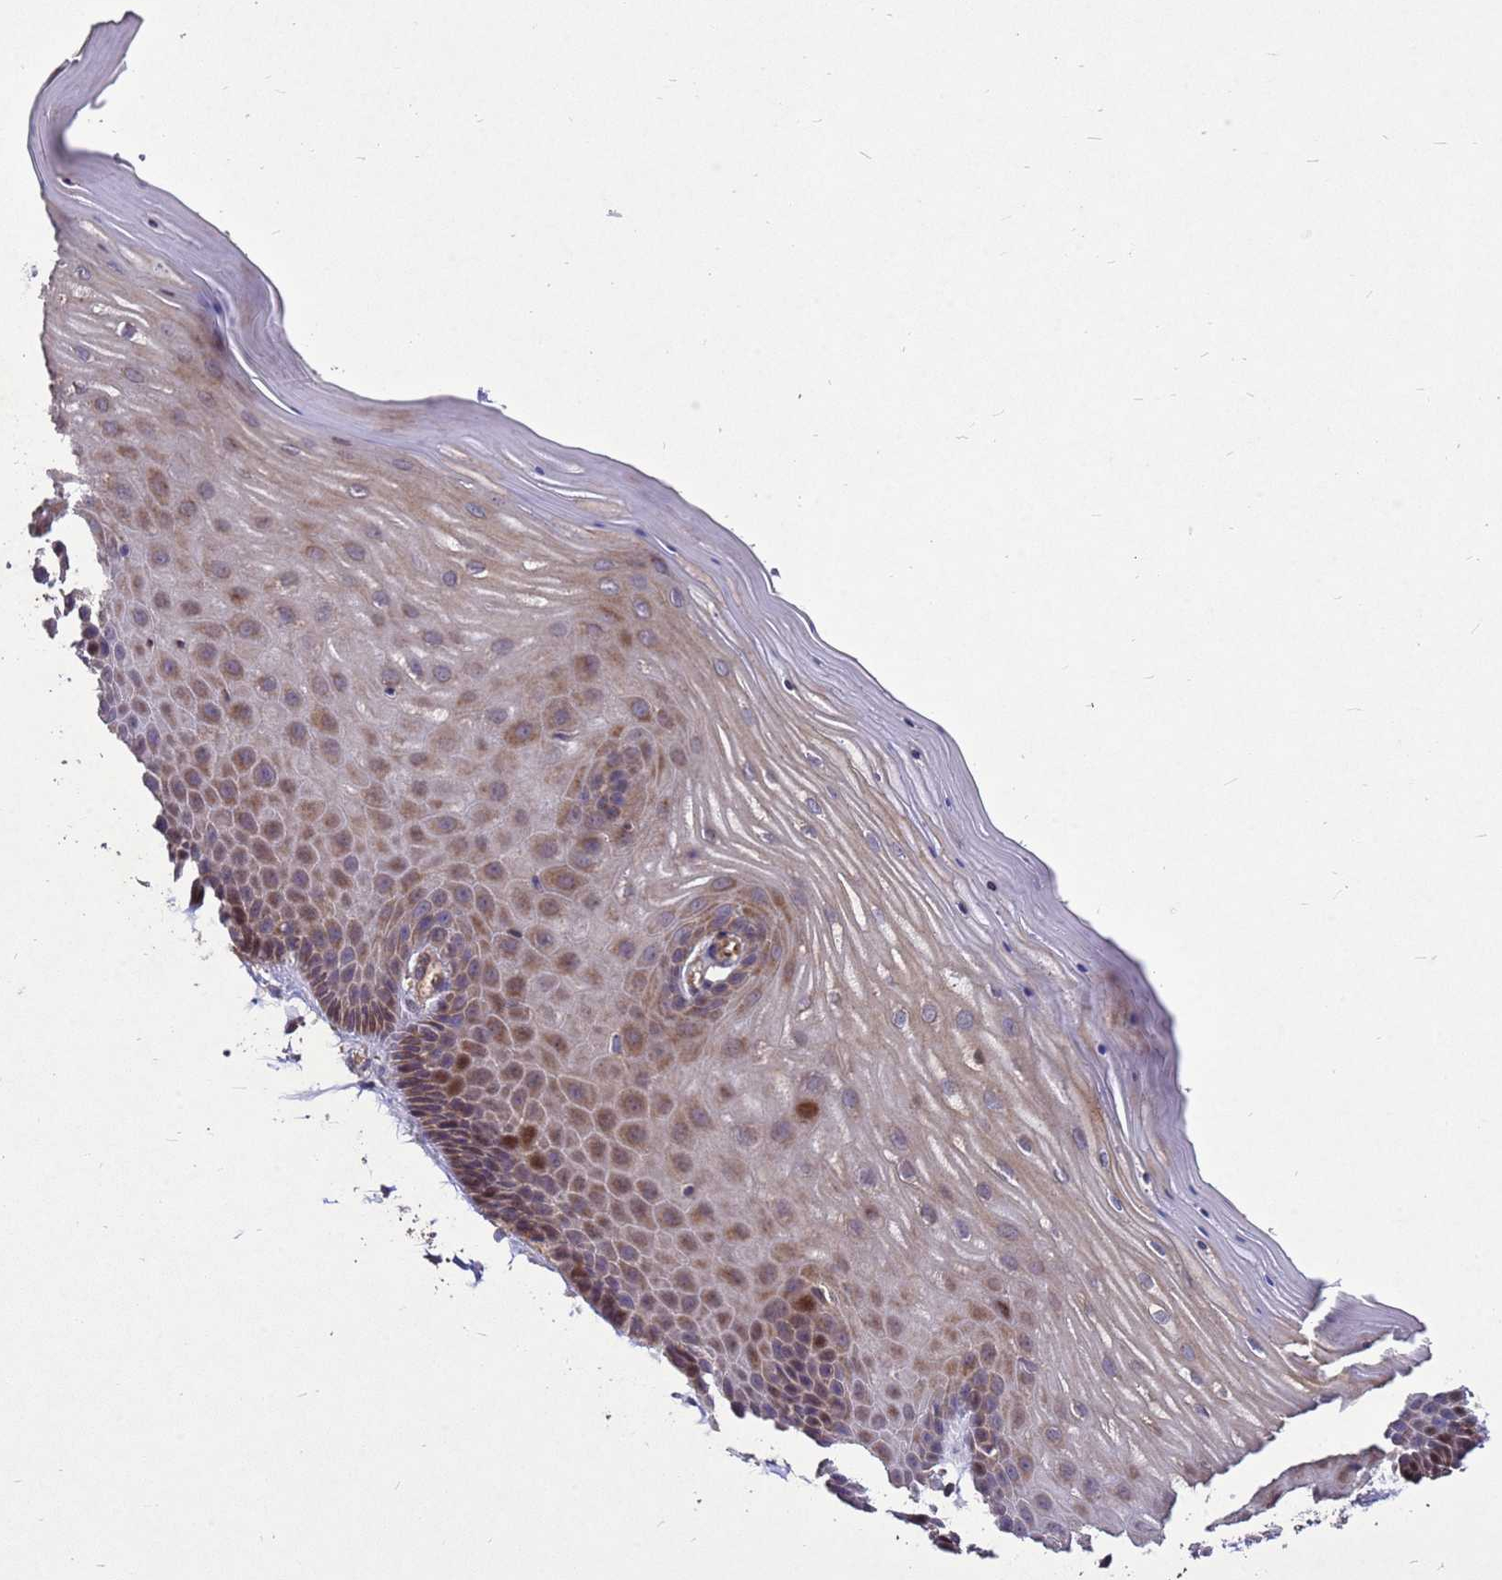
{"staining": {"intensity": "negative", "quantity": "none", "location": "none"}, "tissue": "cervix", "cell_type": "Glandular cells", "image_type": "normal", "snomed": [{"axis": "morphology", "description": "Normal tissue, NOS"}, {"axis": "topography", "description": "Cervix"}], "caption": "This is an immunohistochemistry micrograph of unremarkable cervix. There is no expression in glandular cells.", "gene": "RSPRY1", "patient": {"sex": "female", "age": 55}}